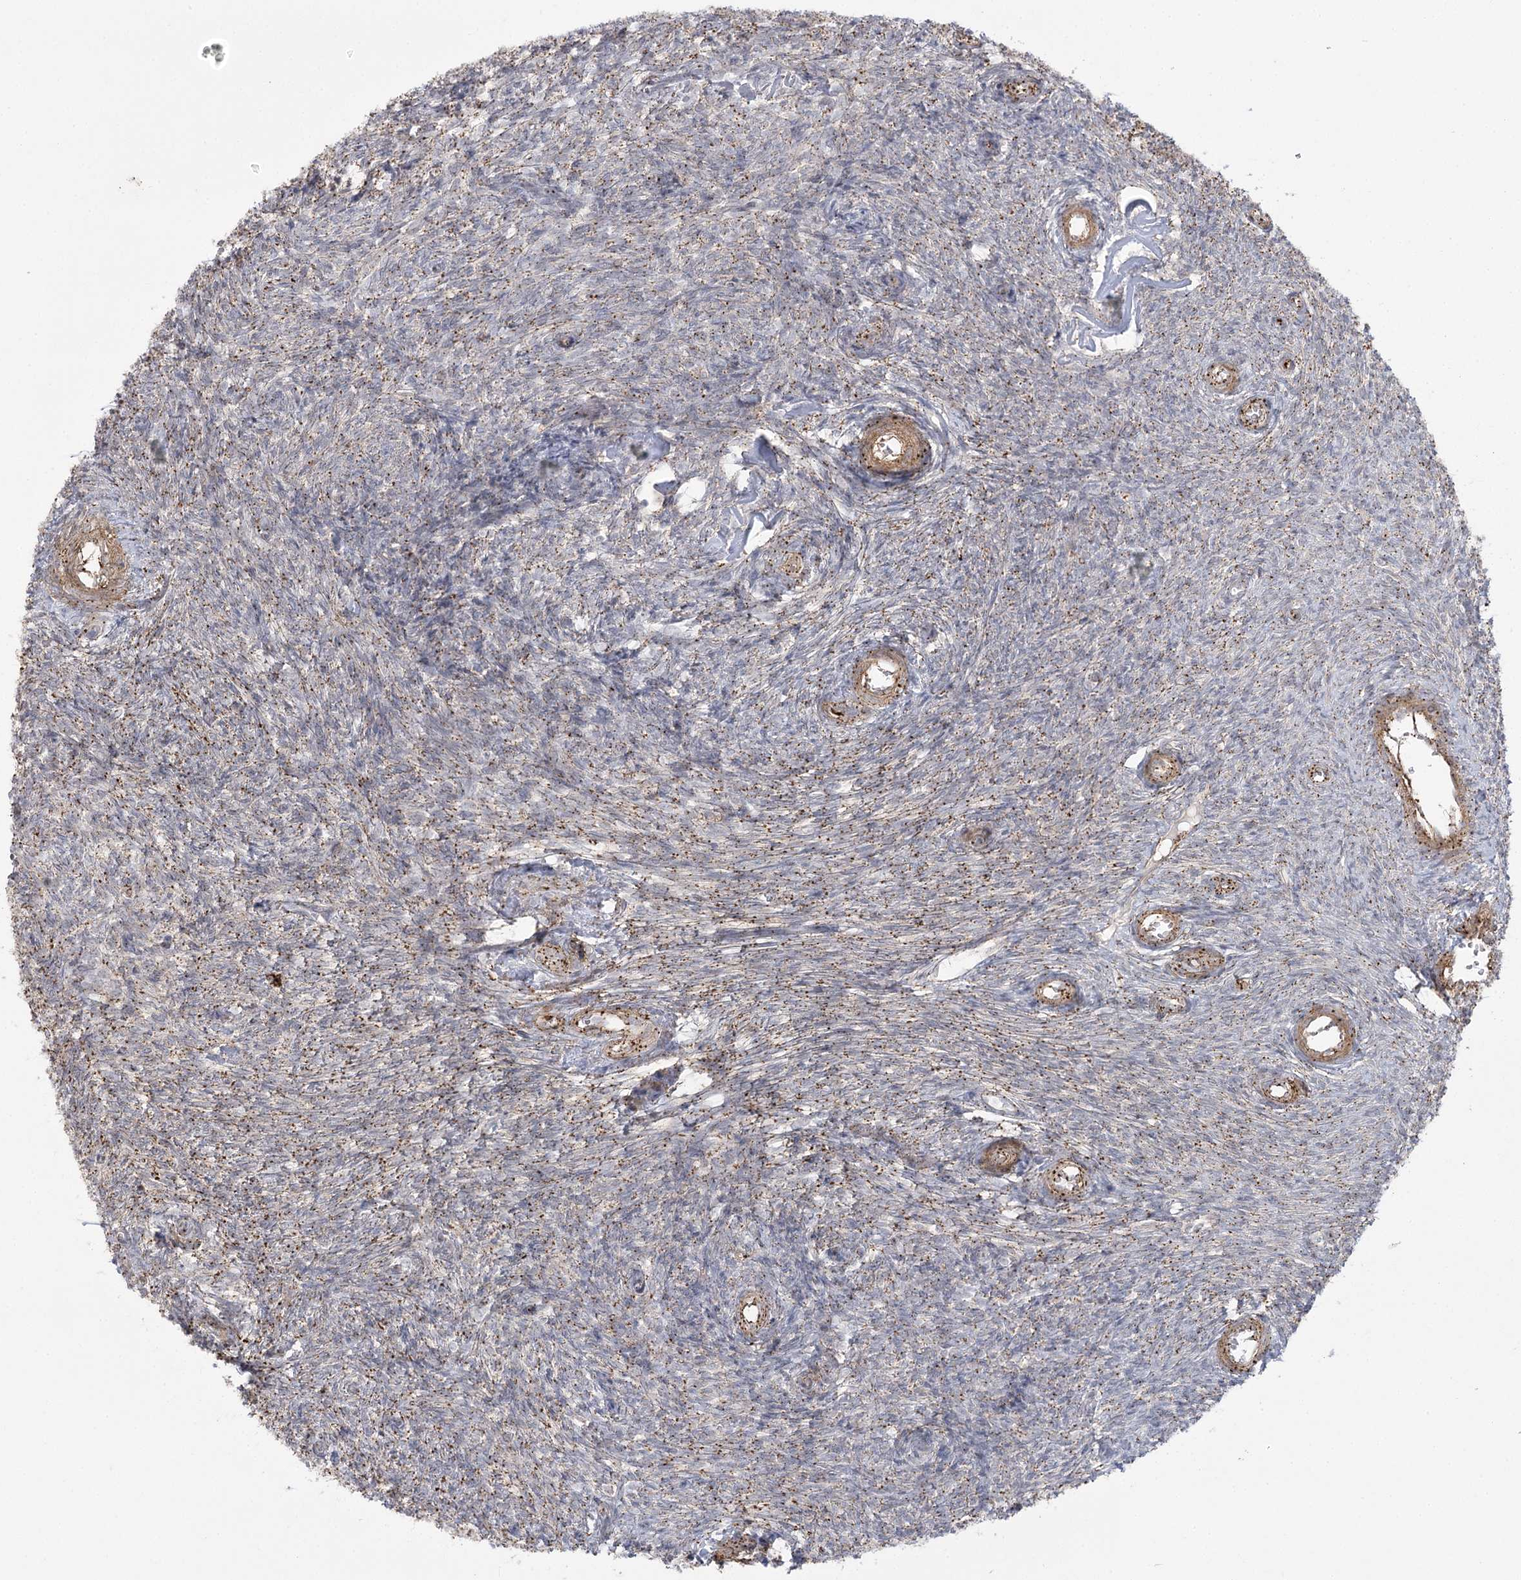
{"staining": {"intensity": "weak", "quantity": "25%-75%", "location": "cytoplasmic/membranous"}, "tissue": "ovary", "cell_type": "Ovarian stroma cells", "image_type": "normal", "snomed": [{"axis": "morphology", "description": "Normal tissue, NOS"}, {"axis": "topography", "description": "Ovary"}], "caption": "A brown stain shows weak cytoplasmic/membranous expression of a protein in ovarian stroma cells of unremarkable human ovary. (DAB (3,3'-diaminobenzidine) IHC, brown staining for protein, blue staining for nuclei).", "gene": "AMTN", "patient": {"sex": "female", "age": 44}}